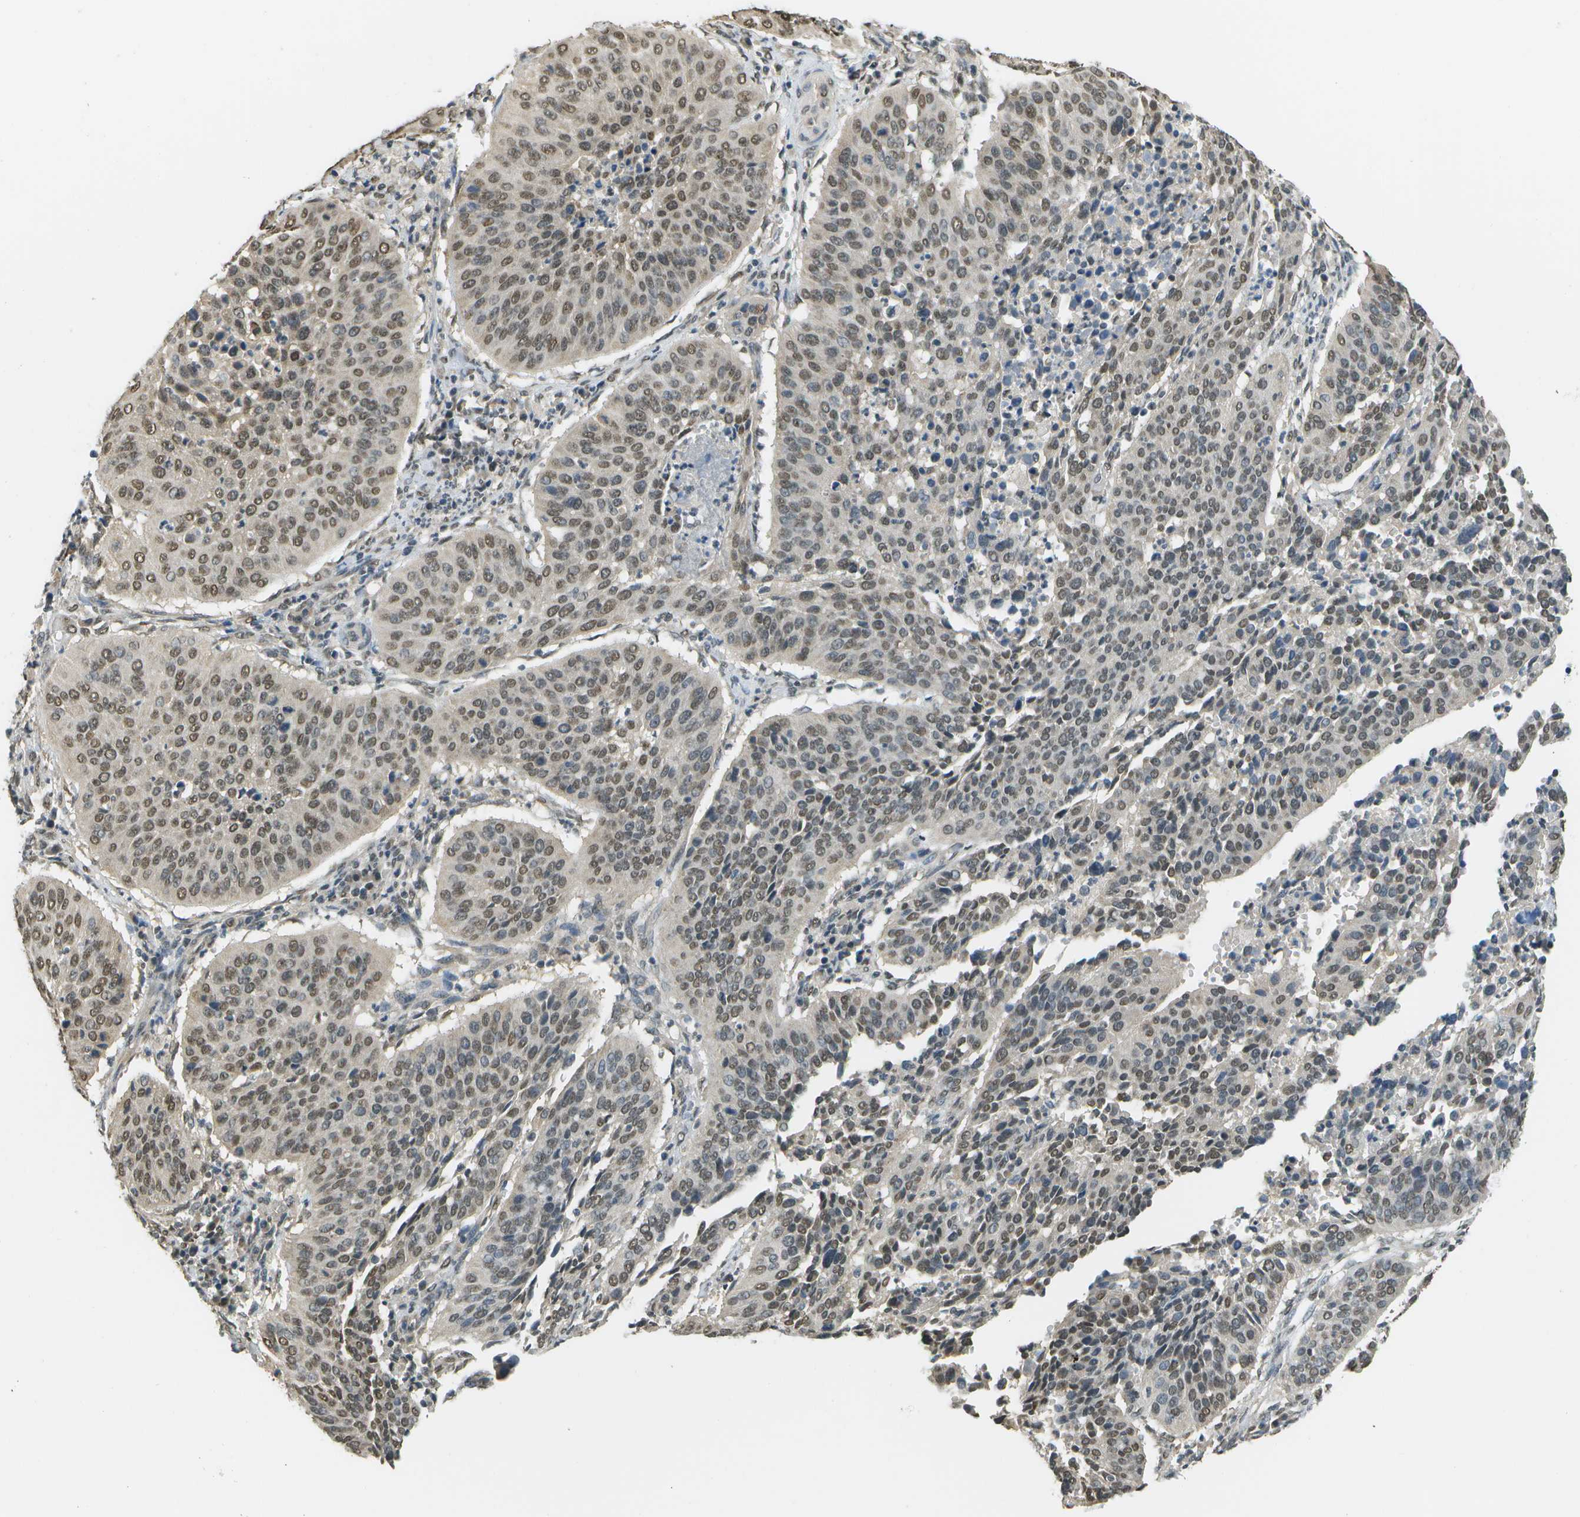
{"staining": {"intensity": "moderate", "quantity": ">75%", "location": "nuclear"}, "tissue": "cervical cancer", "cell_type": "Tumor cells", "image_type": "cancer", "snomed": [{"axis": "morphology", "description": "Normal tissue, NOS"}, {"axis": "morphology", "description": "Squamous cell carcinoma, NOS"}, {"axis": "topography", "description": "Cervix"}], "caption": "This histopathology image displays cervical cancer stained with immunohistochemistry (IHC) to label a protein in brown. The nuclear of tumor cells show moderate positivity for the protein. Nuclei are counter-stained blue.", "gene": "ABL2", "patient": {"sex": "female", "age": 39}}